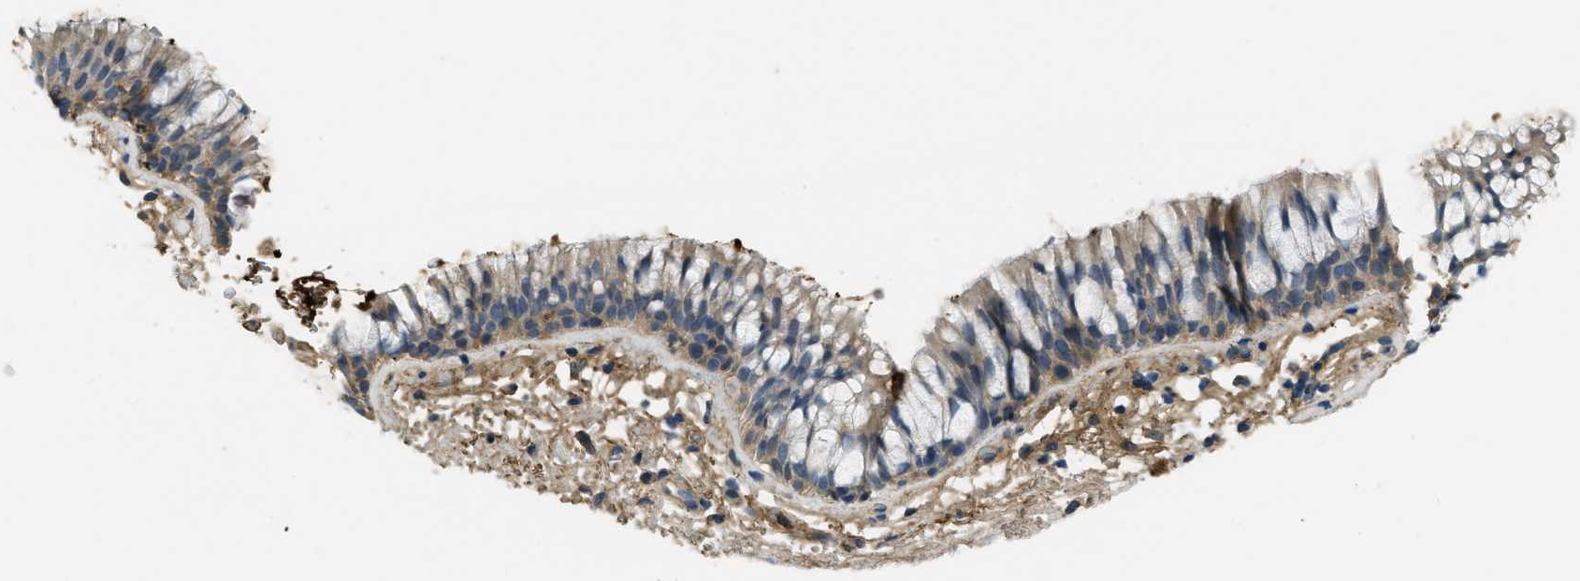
{"staining": {"intensity": "moderate", "quantity": ">75%", "location": "cytoplasmic/membranous"}, "tissue": "bronchus", "cell_type": "Respiratory epithelial cells", "image_type": "normal", "snomed": [{"axis": "morphology", "description": "Normal tissue, NOS"}, {"axis": "morphology", "description": "Inflammation, NOS"}, {"axis": "topography", "description": "Cartilage tissue"}, {"axis": "topography", "description": "Bronchus"}], "caption": "A high-resolution micrograph shows immunohistochemistry staining of normal bronchus, which exhibits moderate cytoplasmic/membranous positivity in approximately >75% of respiratory epithelial cells. (DAB IHC with brightfield microscopy, high magnification).", "gene": "PRTN3", "patient": {"sex": "male", "age": 77}}